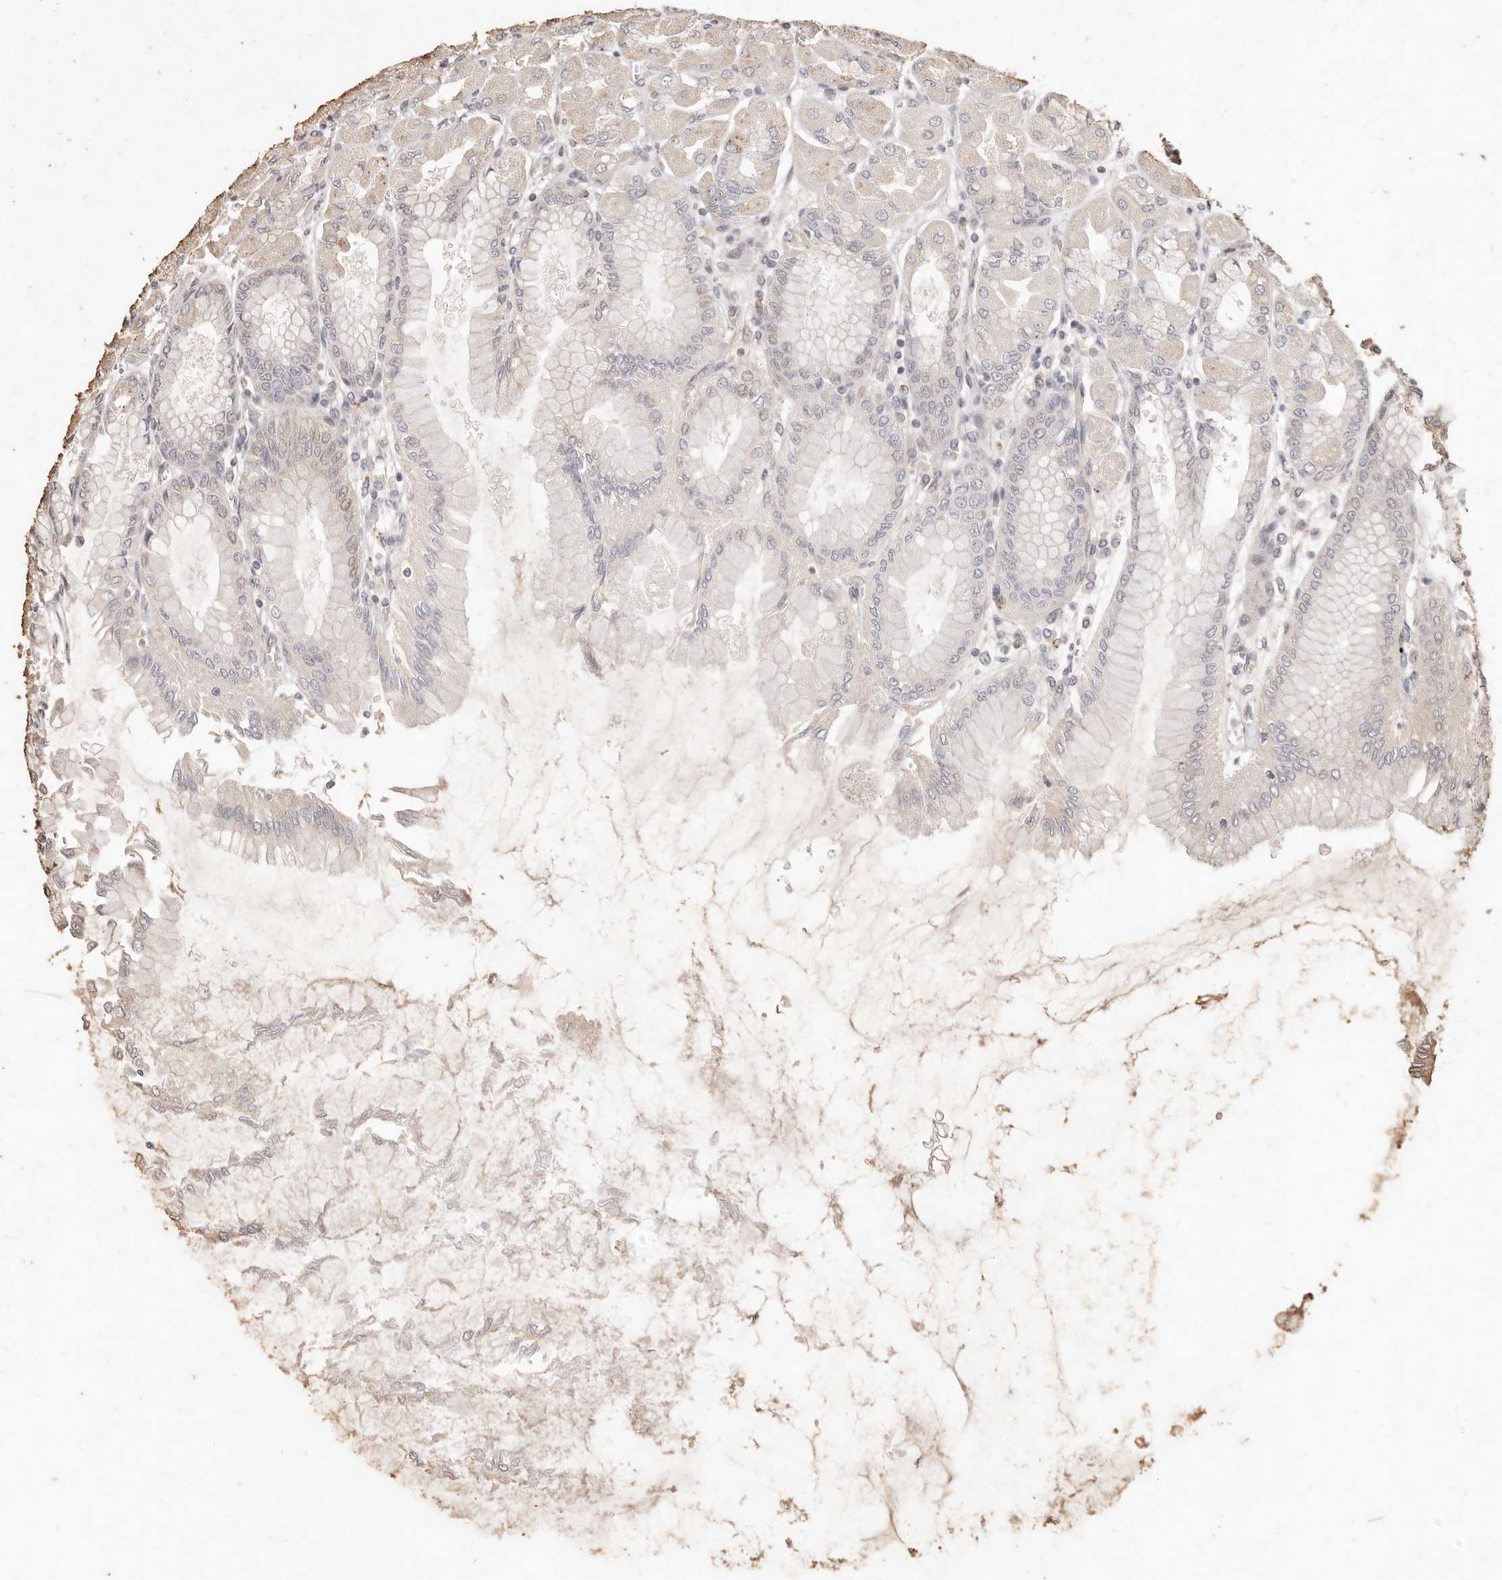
{"staining": {"intensity": "weak", "quantity": "25%-75%", "location": "cytoplasmic/membranous"}, "tissue": "stomach", "cell_type": "Glandular cells", "image_type": "normal", "snomed": [{"axis": "morphology", "description": "Normal tissue, NOS"}, {"axis": "topography", "description": "Stomach, upper"}], "caption": "This micrograph displays normal stomach stained with immunohistochemistry (IHC) to label a protein in brown. The cytoplasmic/membranous of glandular cells show weak positivity for the protein. Nuclei are counter-stained blue.", "gene": "KIF9", "patient": {"sex": "female", "age": 56}}